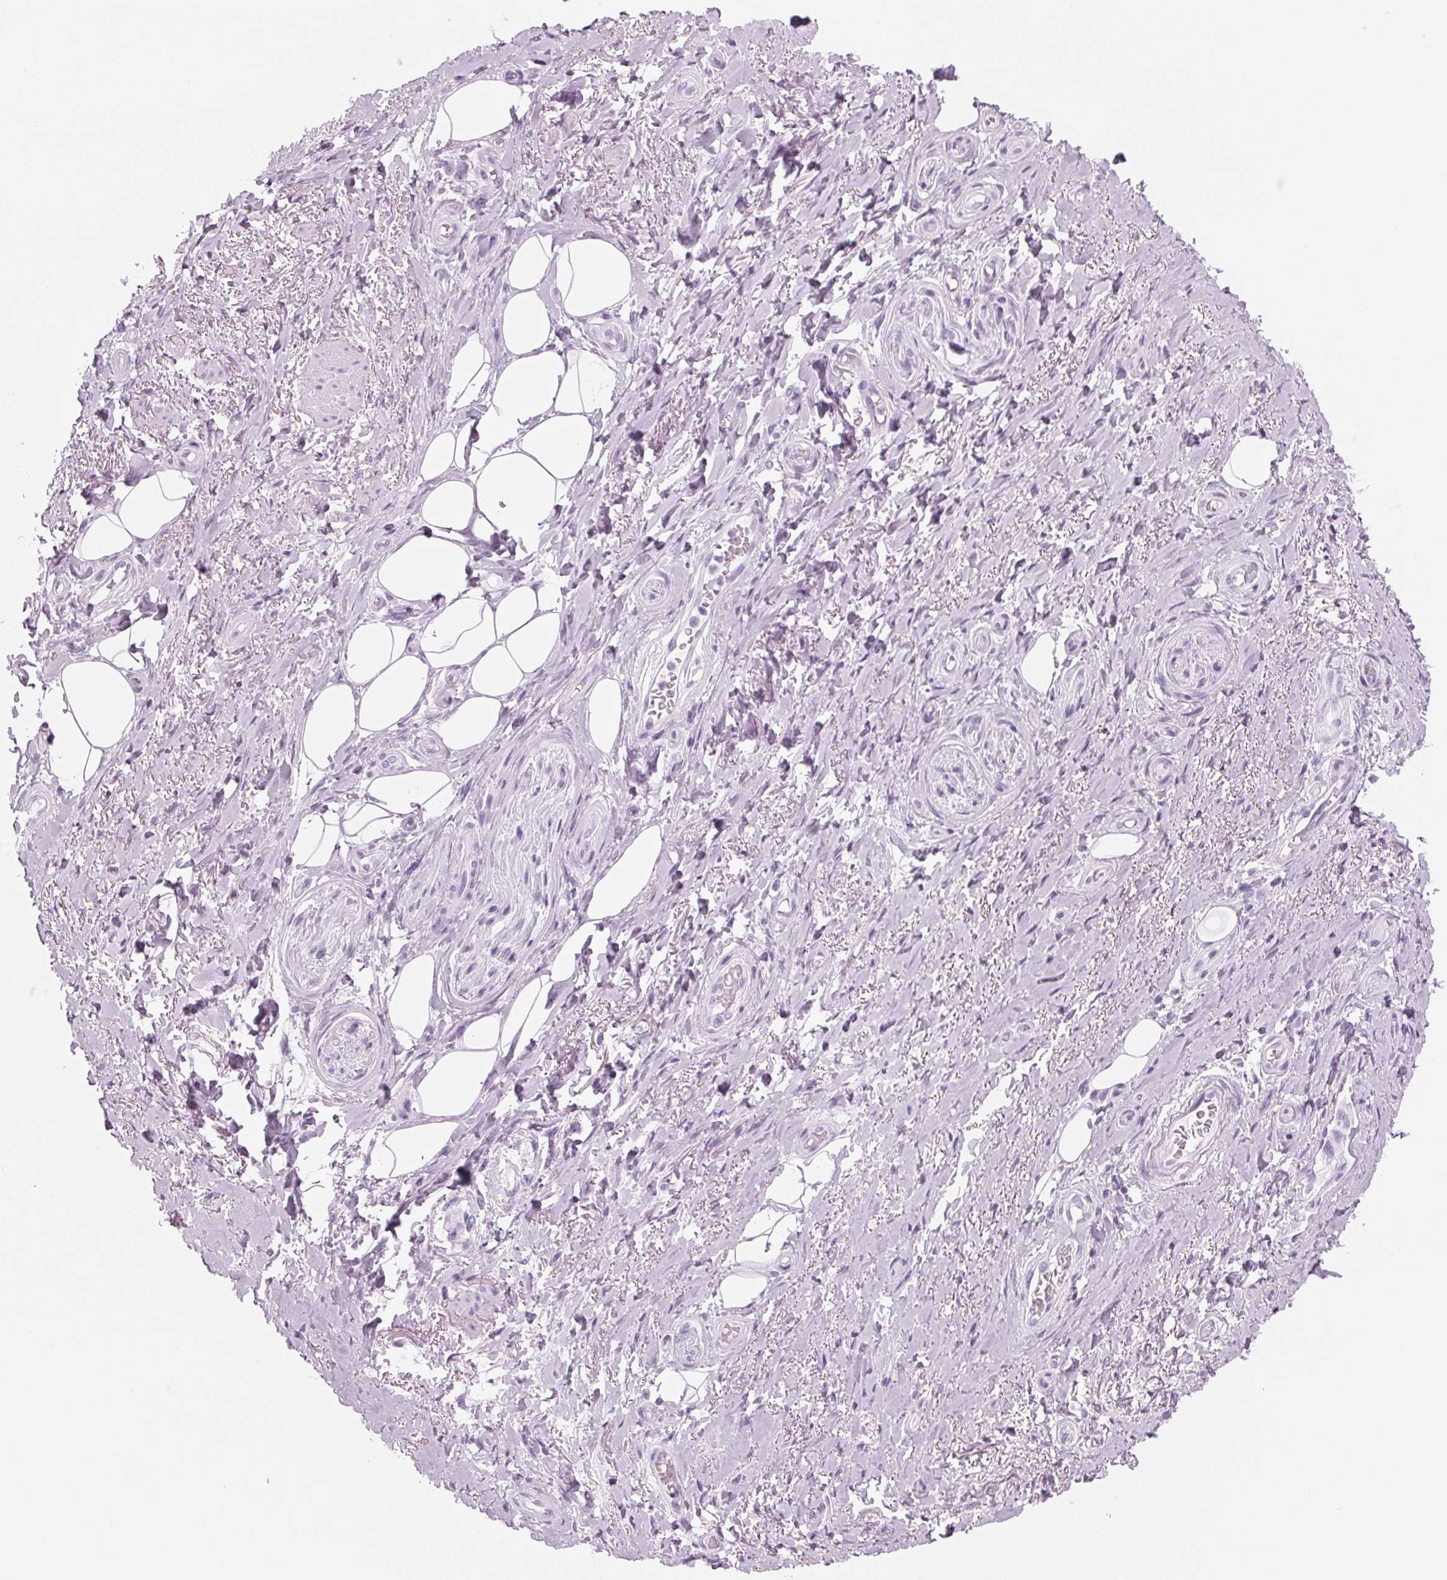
{"staining": {"intensity": "negative", "quantity": "none", "location": "none"}, "tissue": "adipose tissue", "cell_type": "Adipocytes", "image_type": "normal", "snomed": [{"axis": "morphology", "description": "Normal tissue, NOS"}, {"axis": "topography", "description": "Anal"}, {"axis": "topography", "description": "Peripheral nerve tissue"}], "caption": "This is a image of IHC staining of unremarkable adipose tissue, which shows no staining in adipocytes.", "gene": "DNTTIP2", "patient": {"sex": "male", "age": 53}}